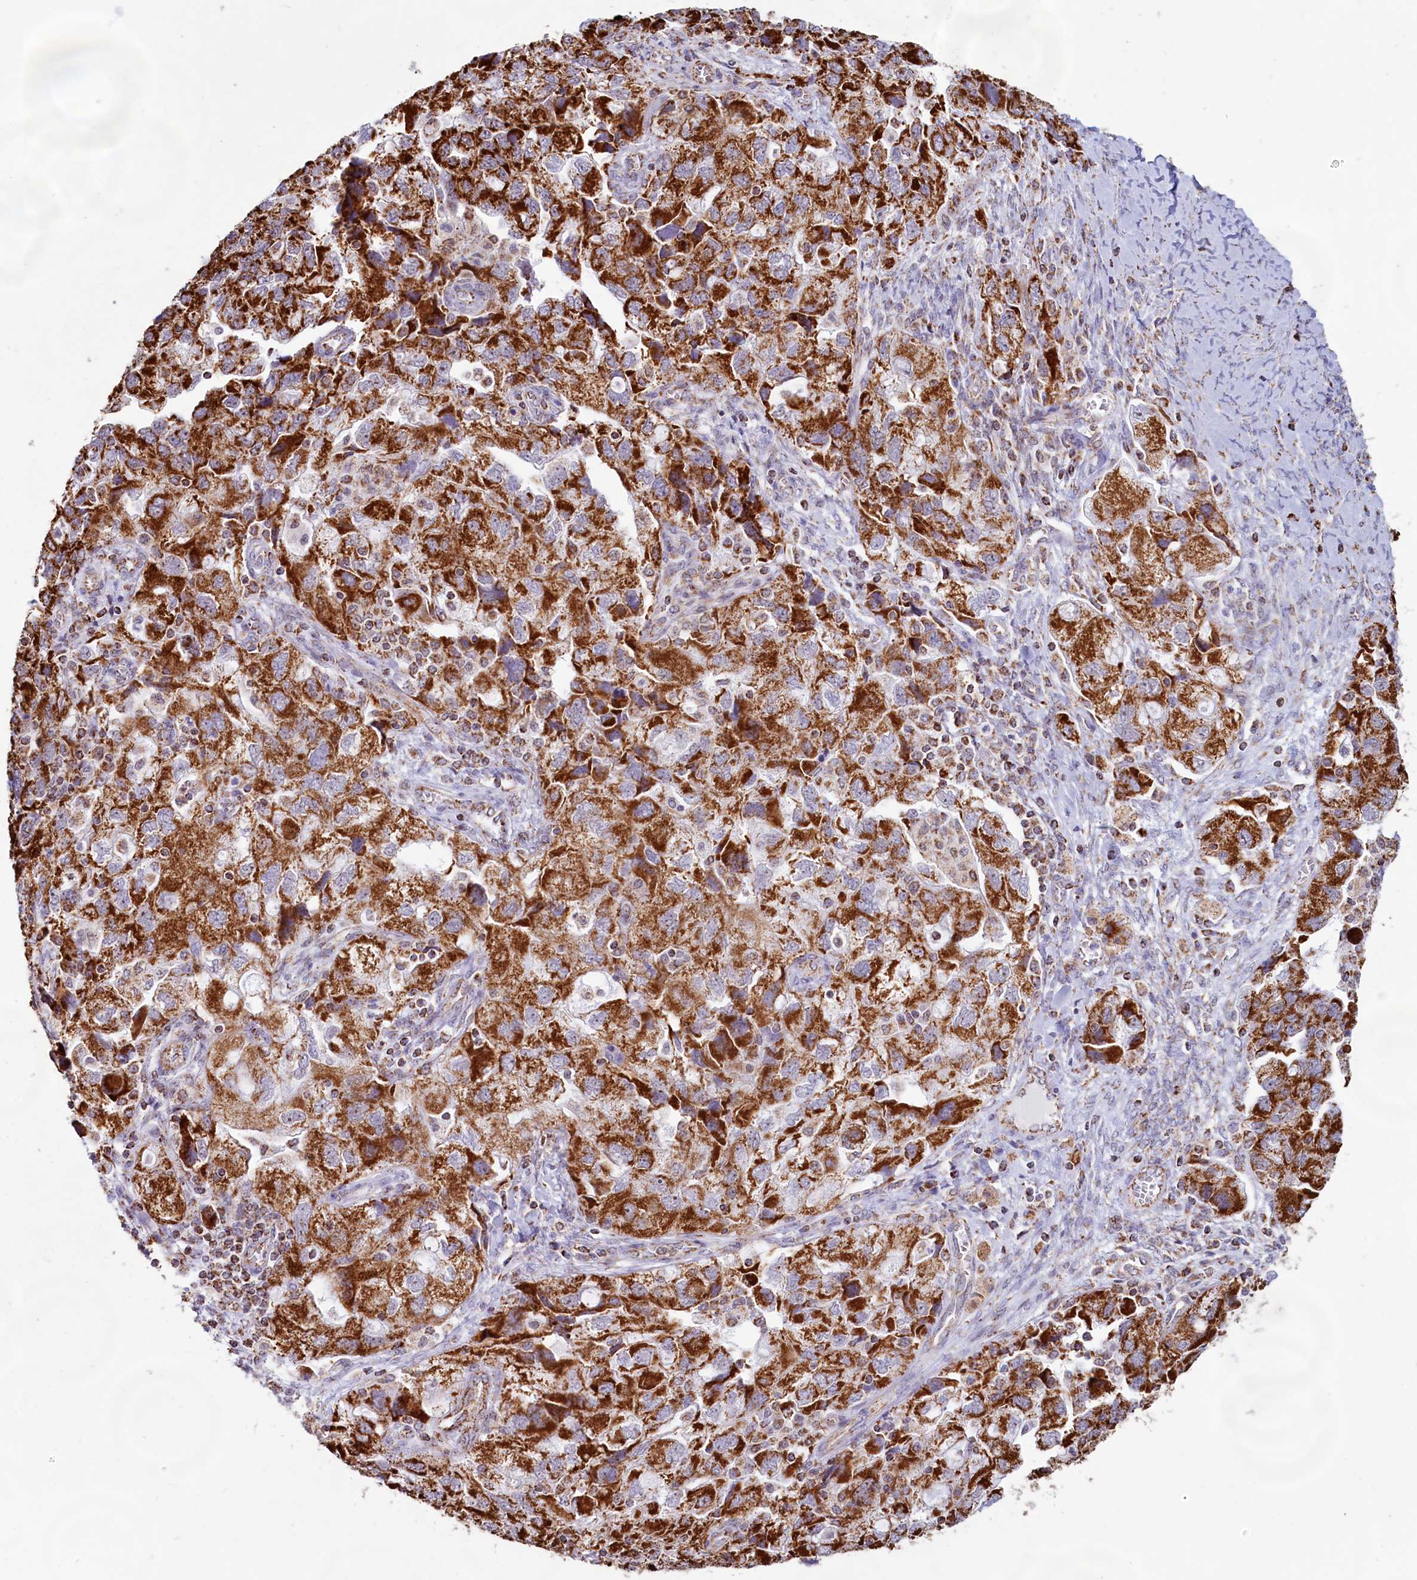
{"staining": {"intensity": "strong", "quantity": ">75%", "location": "cytoplasmic/membranous"}, "tissue": "ovarian cancer", "cell_type": "Tumor cells", "image_type": "cancer", "snomed": [{"axis": "morphology", "description": "Carcinoma, NOS"}, {"axis": "morphology", "description": "Cystadenocarcinoma, serous, NOS"}, {"axis": "topography", "description": "Ovary"}], "caption": "Immunohistochemical staining of human carcinoma (ovarian) demonstrates strong cytoplasmic/membranous protein expression in about >75% of tumor cells.", "gene": "C1D", "patient": {"sex": "female", "age": 69}}